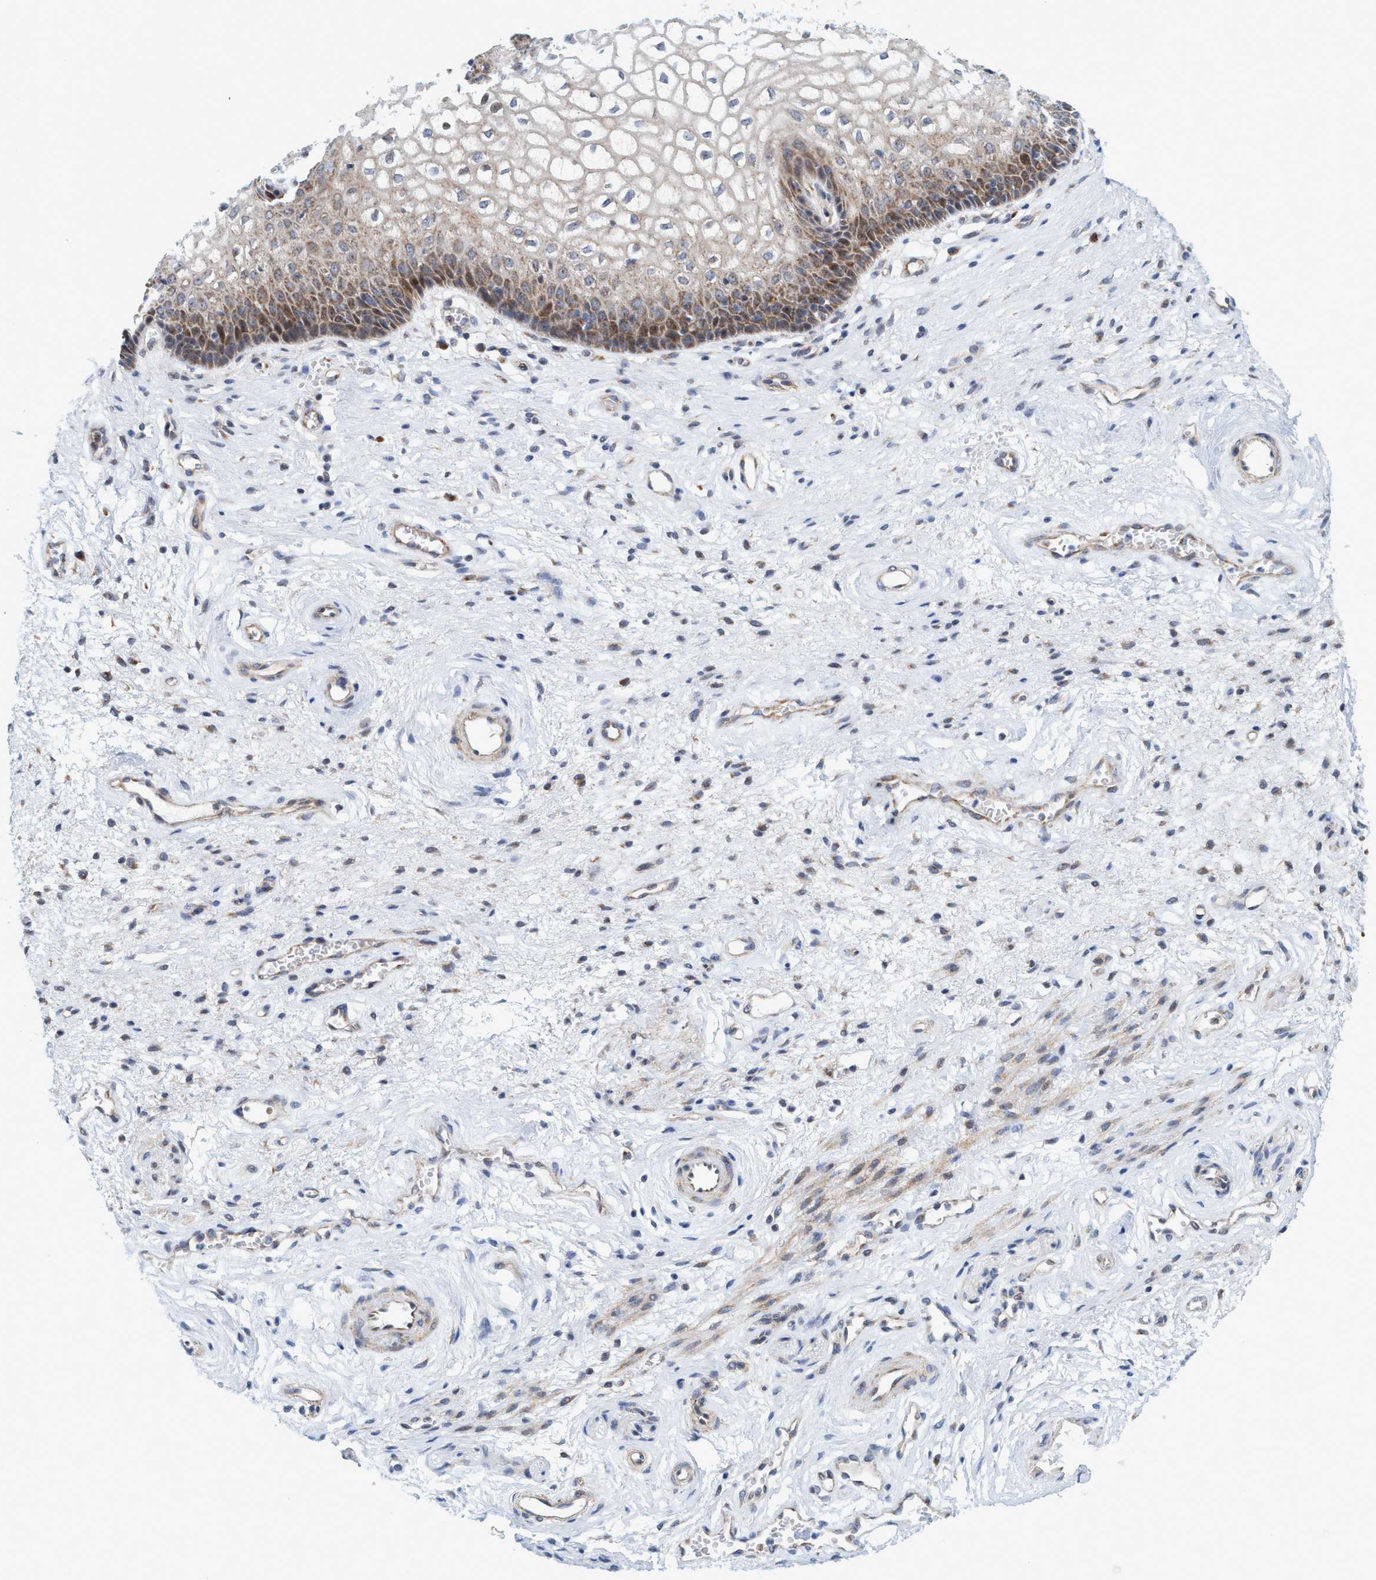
{"staining": {"intensity": "moderate", "quantity": "25%-75%", "location": "cytoplasmic/membranous,nuclear"}, "tissue": "vagina", "cell_type": "Squamous epithelial cells", "image_type": "normal", "snomed": [{"axis": "morphology", "description": "Normal tissue, NOS"}, {"axis": "topography", "description": "Vagina"}], "caption": "DAB (3,3'-diaminobenzidine) immunohistochemical staining of unremarkable vagina displays moderate cytoplasmic/membranous,nuclear protein expression in approximately 25%-75% of squamous epithelial cells.", "gene": "POLR1F", "patient": {"sex": "female", "age": 34}}